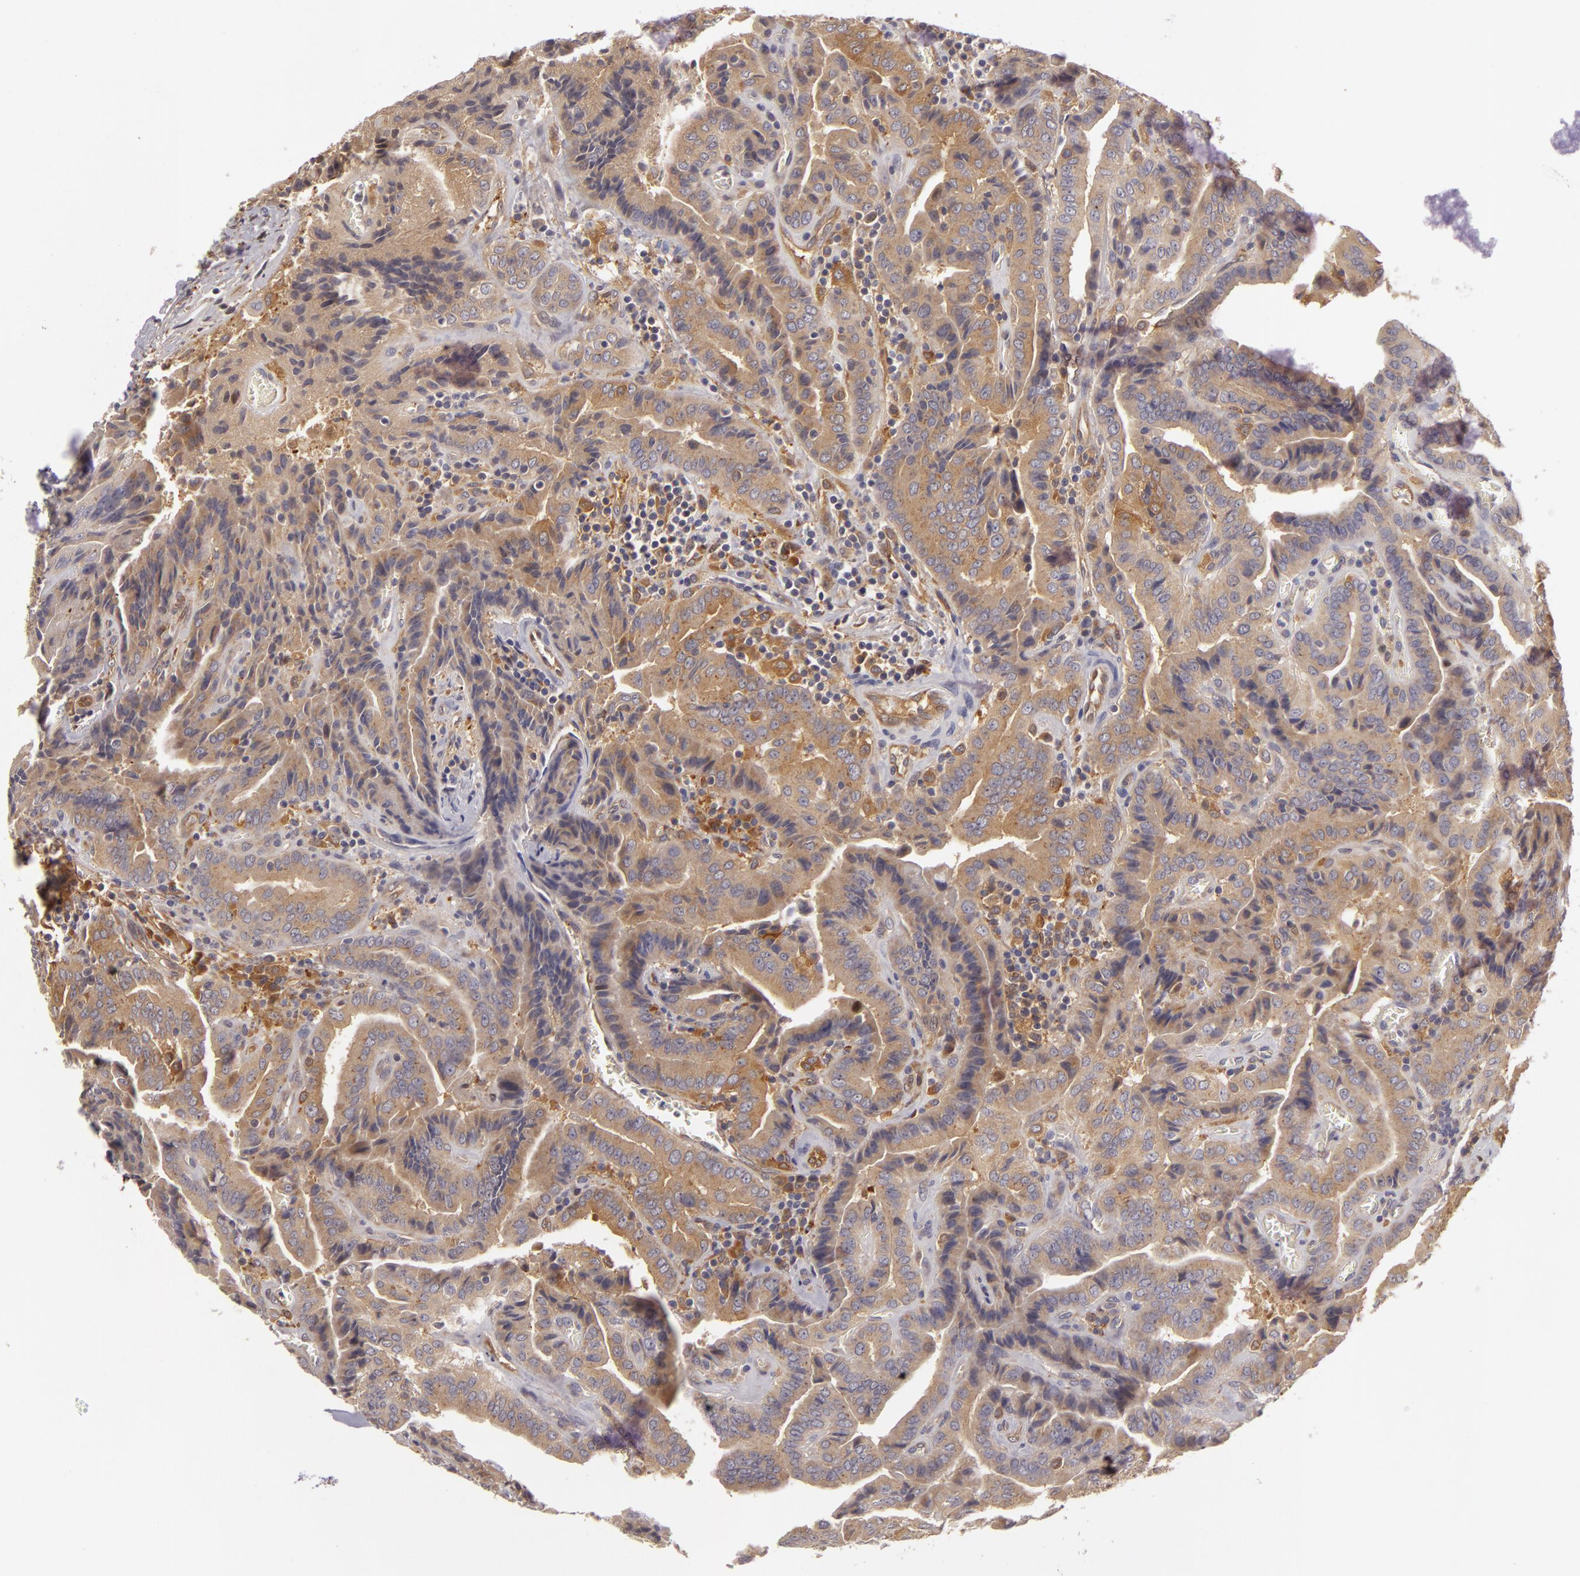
{"staining": {"intensity": "moderate", "quantity": ">75%", "location": "cytoplasmic/membranous"}, "tissue": "thyroid cancer", "cell_type": "Tumor cells", "image_type": "cancer", "snomed": [{"axis": "morphology", "description": "Papillary adenocarcinoma, NOS"}, {"axis": "topography", "description": "Thyroid gland"}], "caption": "Brown immunohistochemical staining in thyroid cancer (papillary adenocarcinoma) demonstrates moderate cytoplasmic/membranous positivity in about >75% of tumor cells.", "gene": "ZNF229", "patient": {"sex": "female", "age": 71}}